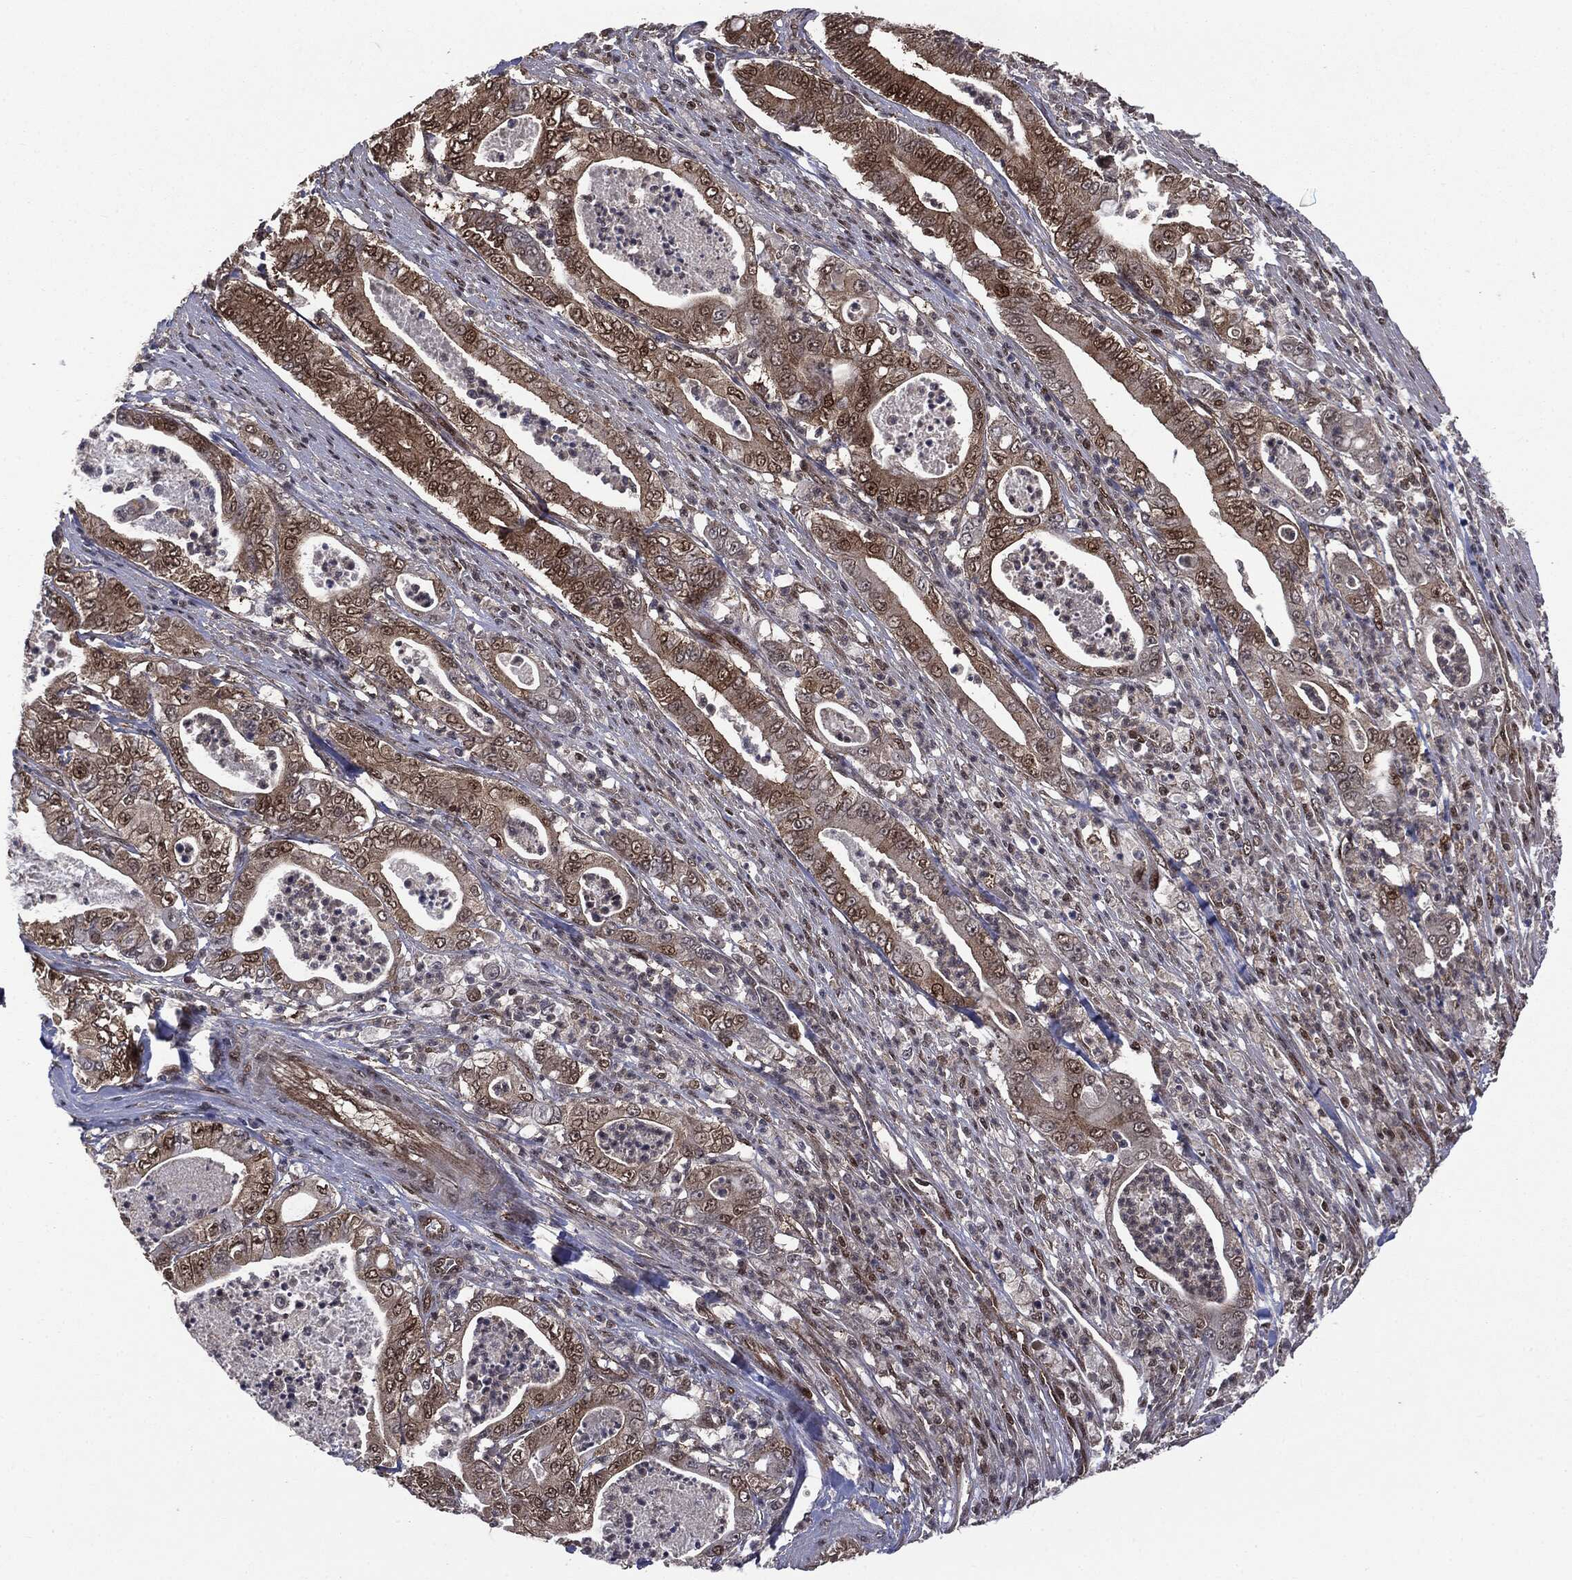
{"staining": {"intensity": "moderate", "quantity": ">75%", "location": "cytoplasmic/membranous,nuclear"}, "tissue": "pancreatic cancer", "cell_type": "Tumor cells", "image_type": "cancer", "snomed": [{"axis": "morphology", "description": "Adenocarcinoma, NOS"}, {"axis": "topography", "description": "Pancreas"}], "caption": "Tumor cells reveal moderate cytoplasmic/membranous and nuclear positivity in about >75% of cells in pancreatic cancer (adenocarcinoma). The protein of interest is shown in brown color, while the nuclei are stained blue.", "gene": "PTPA", "patient": {"sex": "male", "age": 71}}